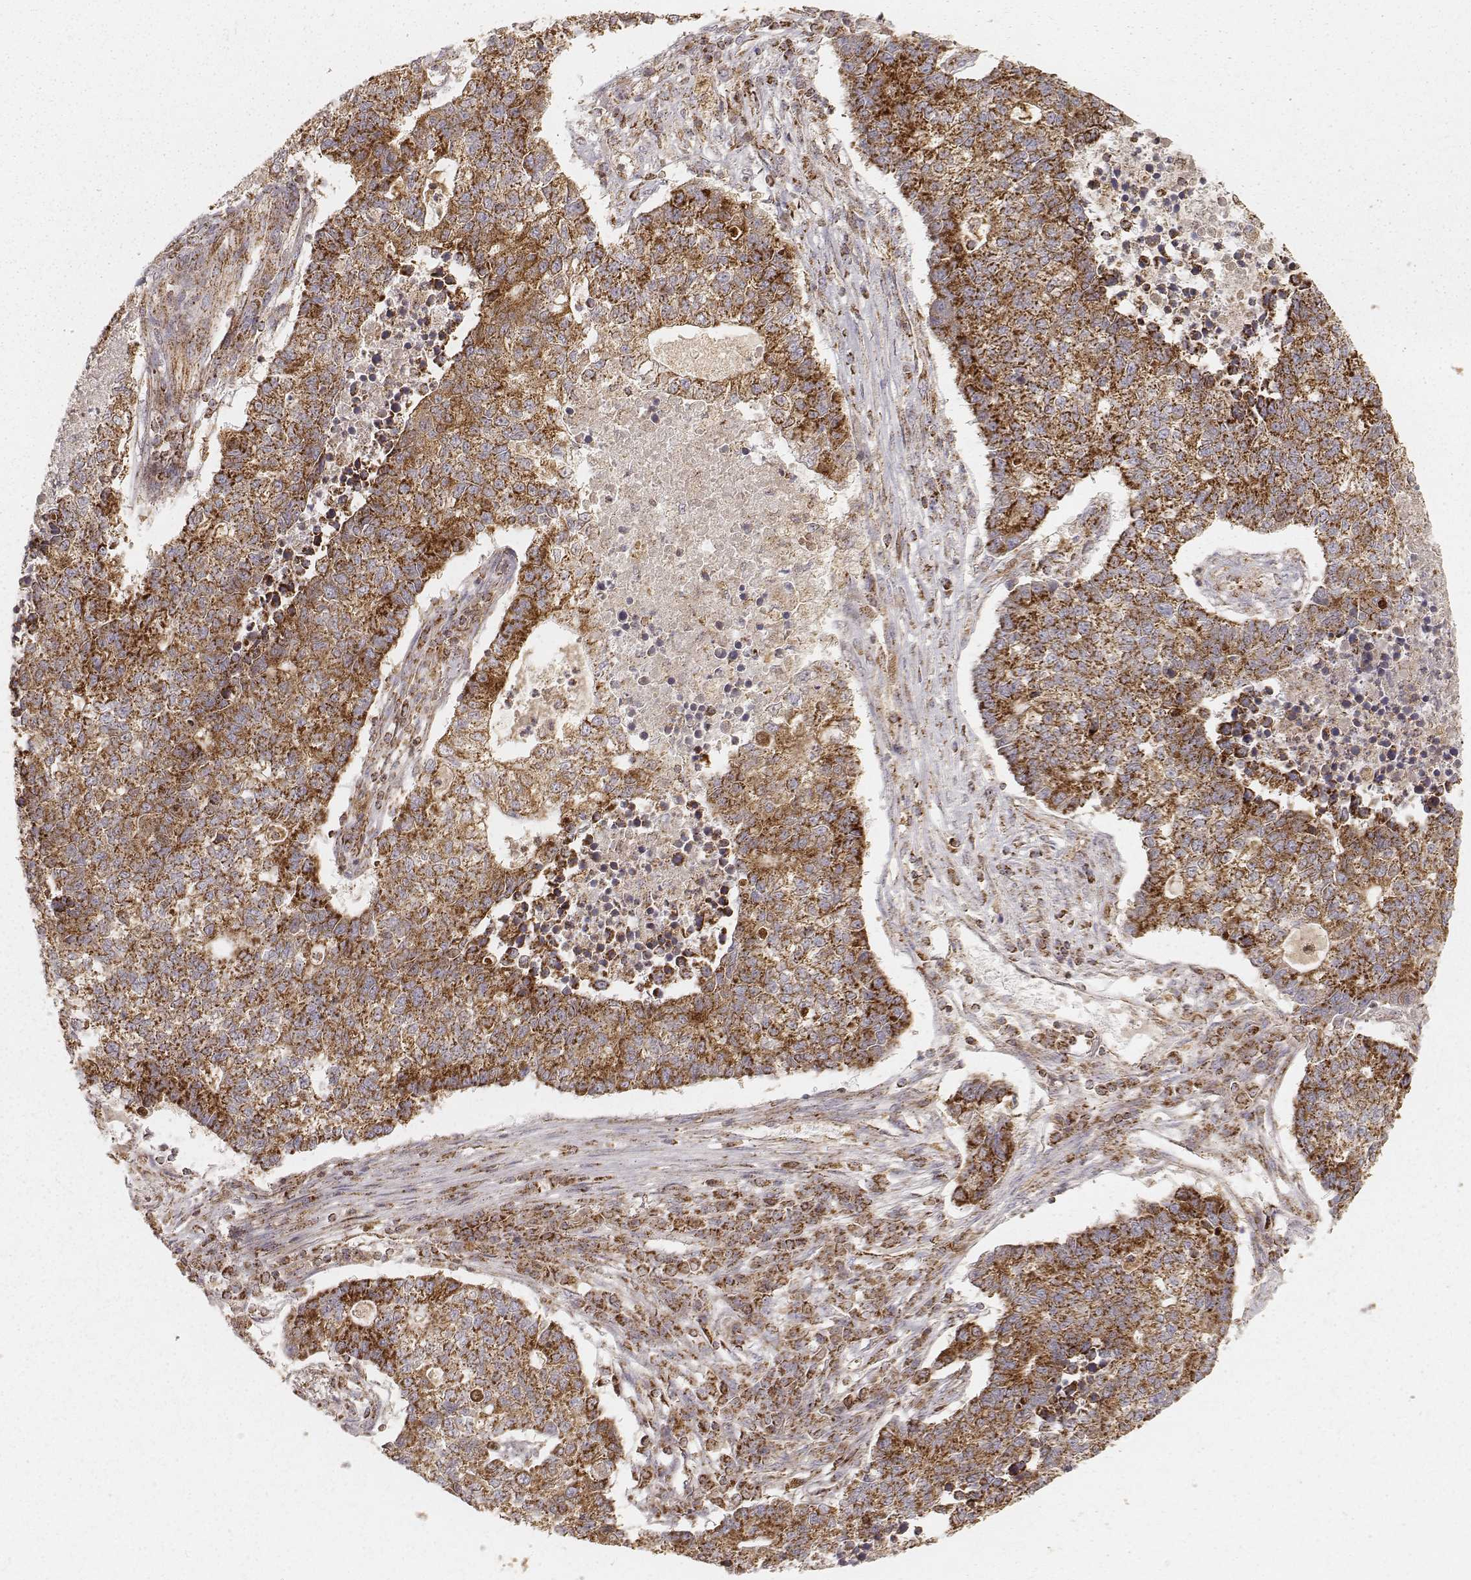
{"staining": {"intensity": "strong", "quantity": ">75%", "location": "cytoplasmic/membranous"}, "tissue": "lung cancer", "cell_type": "Tumor cells", "image_type": "cancer", "snomed": [{"axis": "morphology", "description": "Adenocarcinoma, NOS"}, {"axis": "topography", "description": "Lung"}], "caption": "About >75% of tumor cells in adenocarcinoma (lung) exhibit strong cytoplasmic/membranous protein positivity as visualized by brown immunohistochemical staining.", "gene": "CS", "patient": {"sex": "male", "age": 57}}